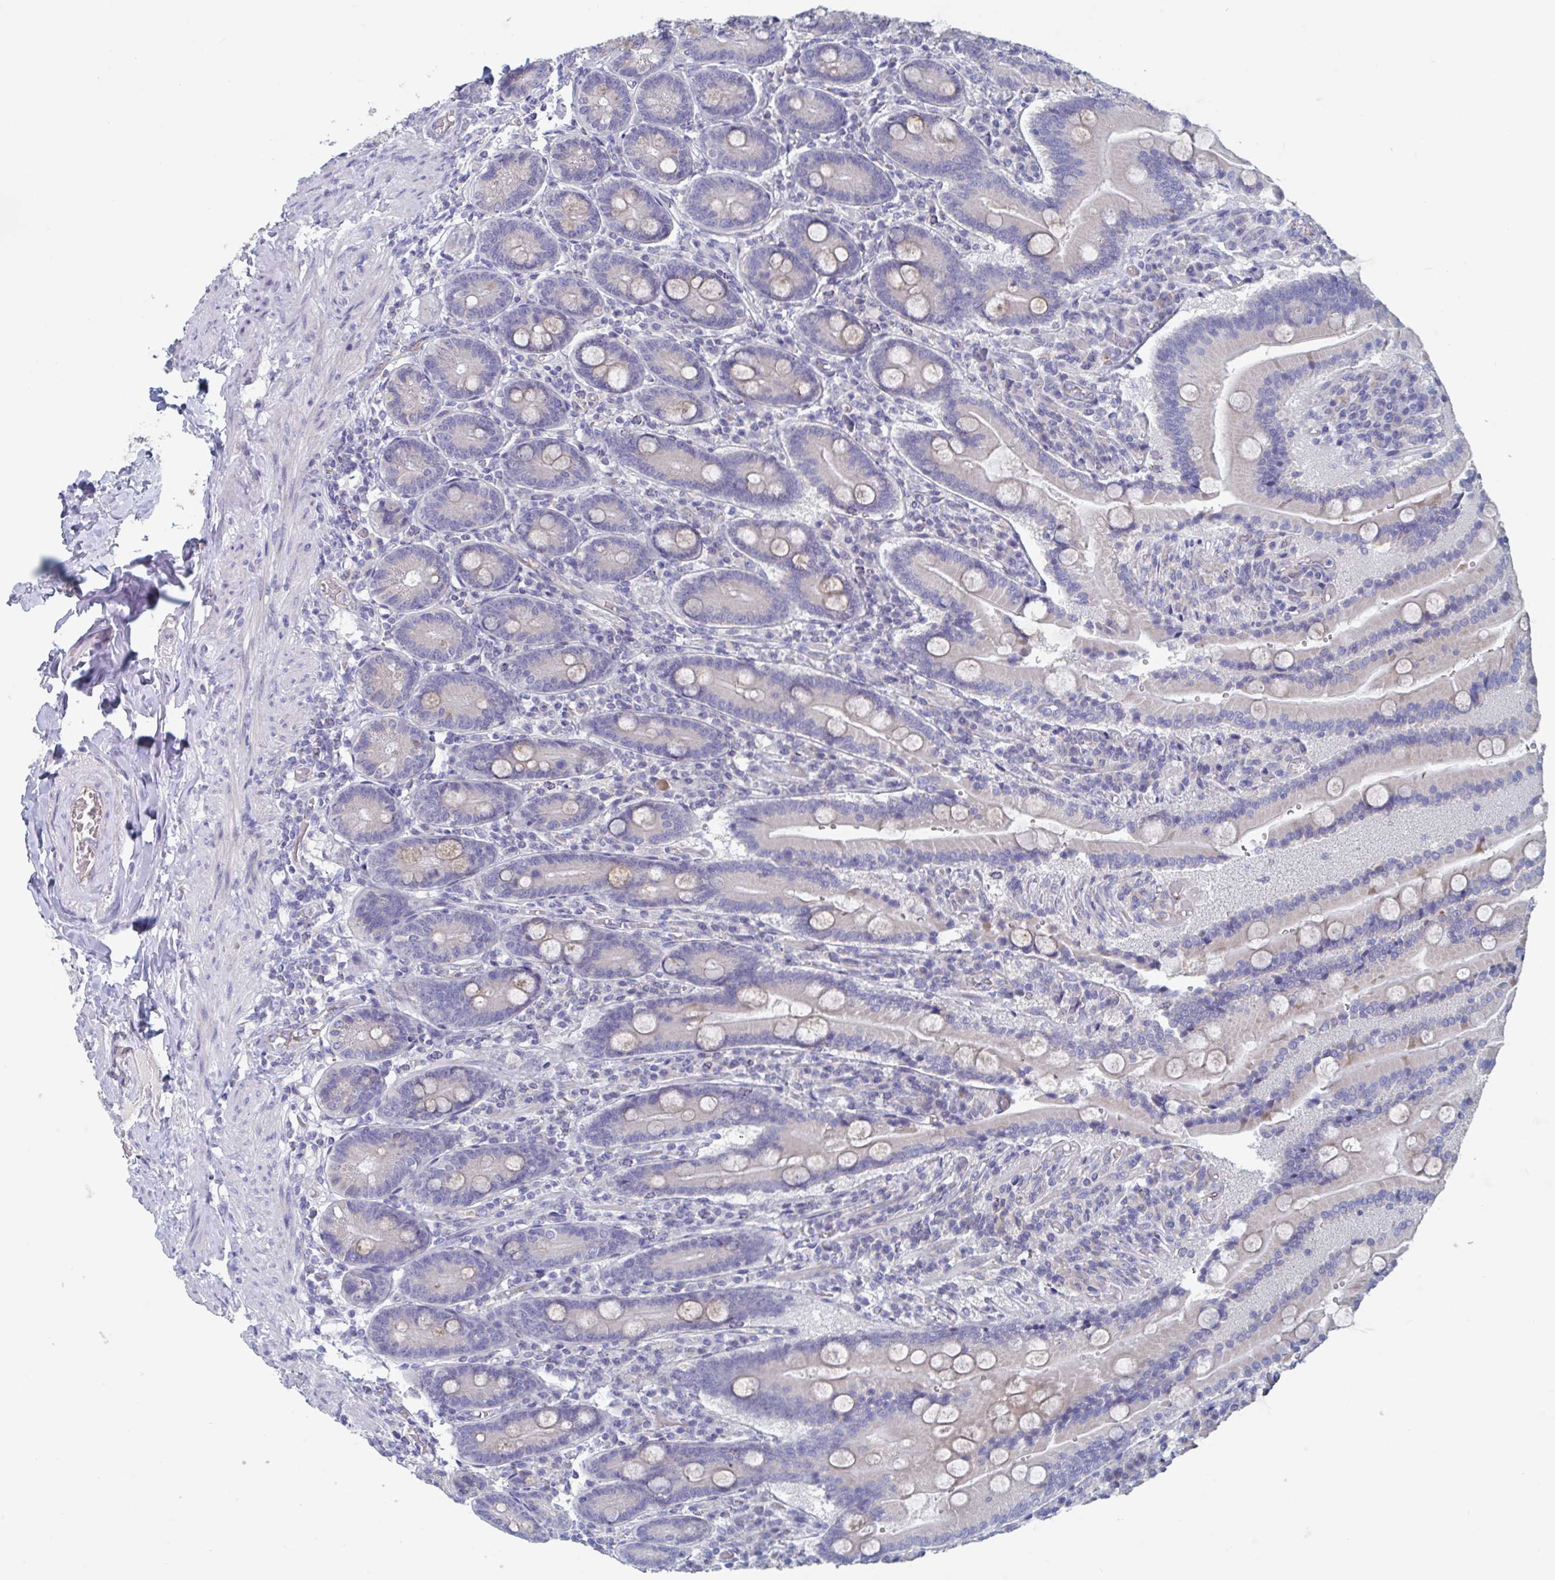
{"staining": {"intensity": "weak", "quantity": "25%-75%", "location": "cytoplasmic/membranous"}, "tissue": "duodenum", "cell_type": "Glandular cells", "image_type": "normal", "snomed": [{"axis": "morphology", "description": "Normal tissue, NOS"}, {"axis": "topography", "description": "Duodenum"}], "caption": "IHC histopathology image of benign duodenum: human duodenum stained using IHC shows low levels of weak protein expression localized specifically in the cytoplasmic/membranous of glandular cells, appearing as a cytoplasmic/membranous brown color.", "gene": "ABHD16A", "patient": {"sex": "female", "age": 62}}